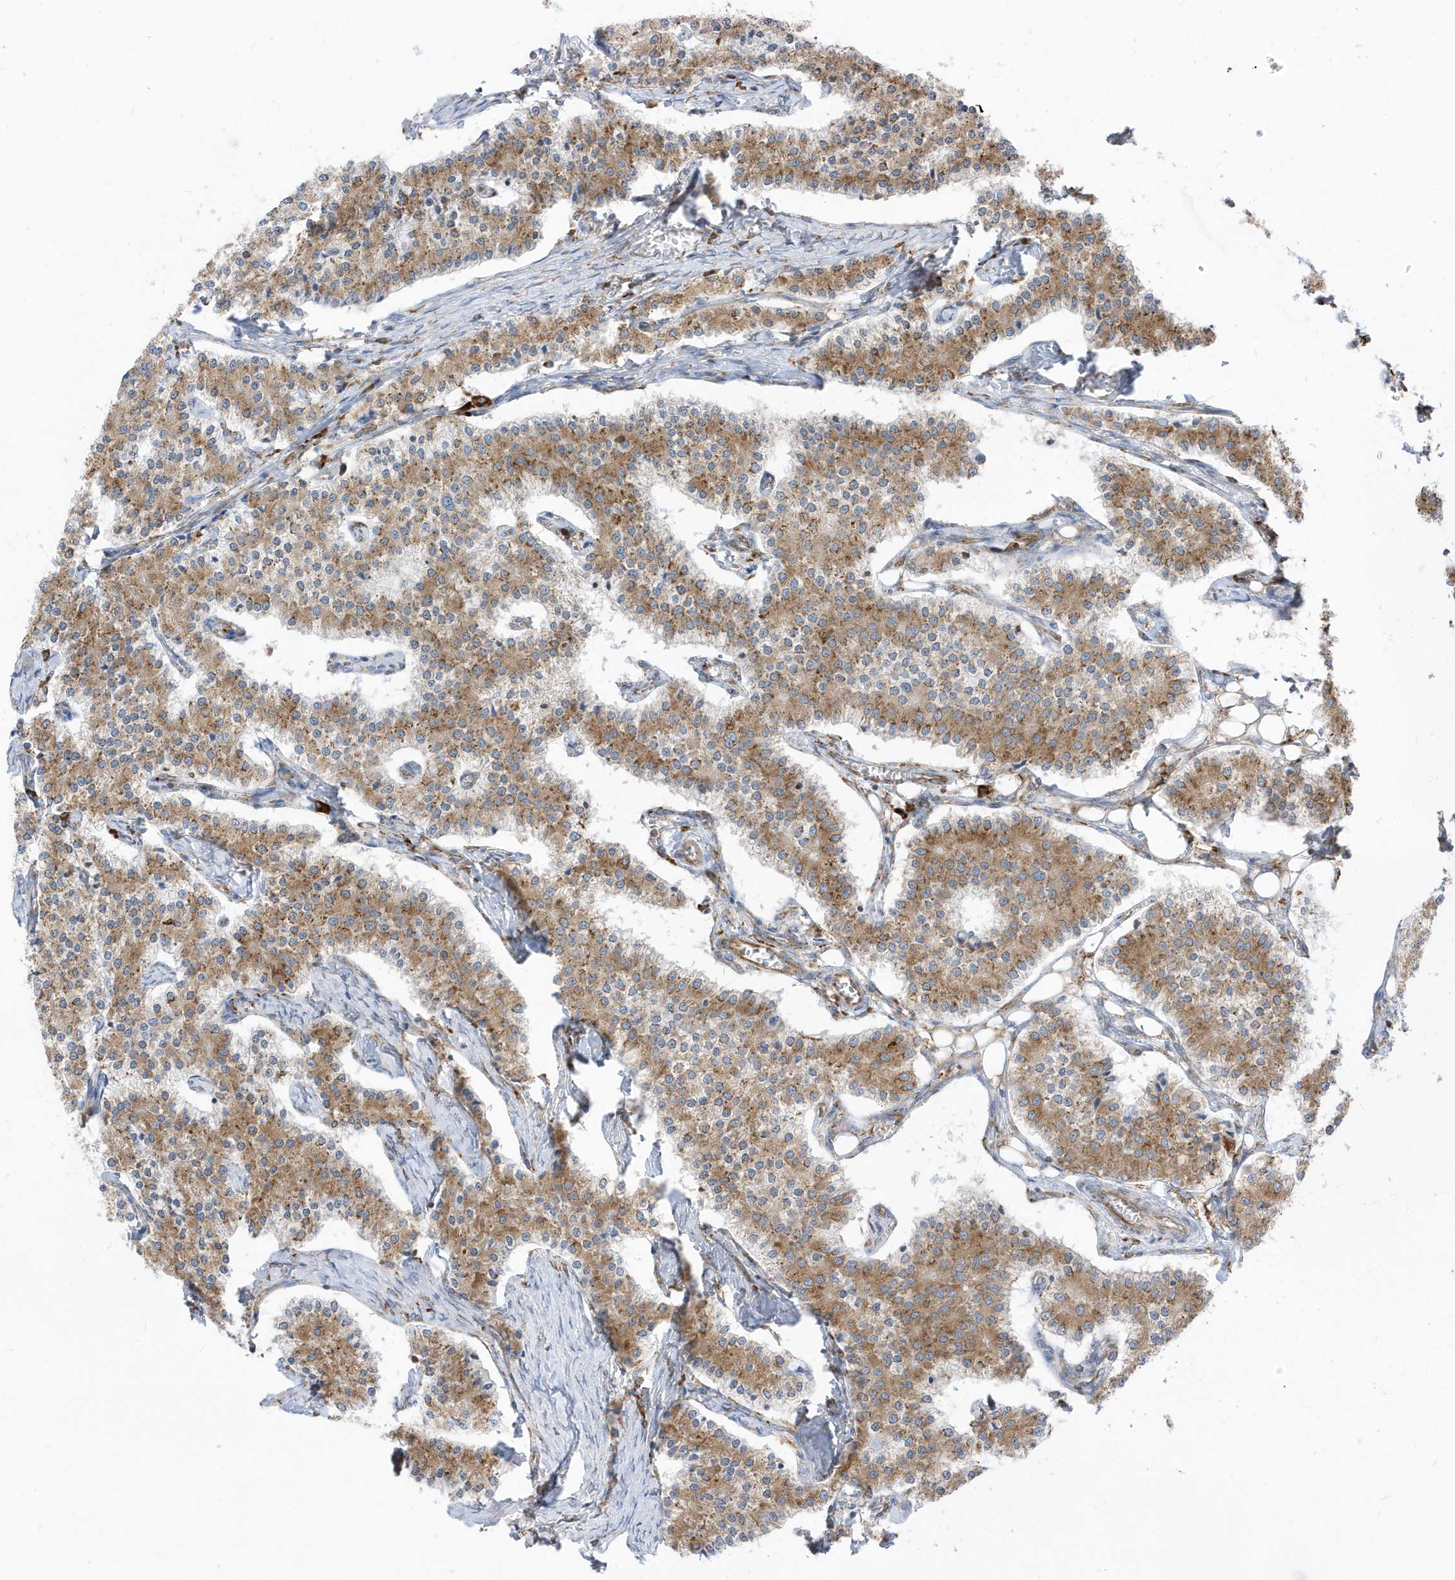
{"staining": {"intensity": "moderate", "quantity": ">75%", "location": "cytoplasmic/membranous"}, "tissue": "carcinoid", "cell_type": "Tumor cells", "image_type": "cancer", "snomed": [{"axis": "morphology", "description": "Carcinoid, malignant, NOS"}, {"axis": "topography", "description": "Colon"}], "caption": "Human carcinoid stained for a protein (brown) displays moderate cytoplasmic/membranous positive staining in approximately >75% of tumor cells.", "gene": "PDIA6", "patient": {"sex": "female", "age": 52}}